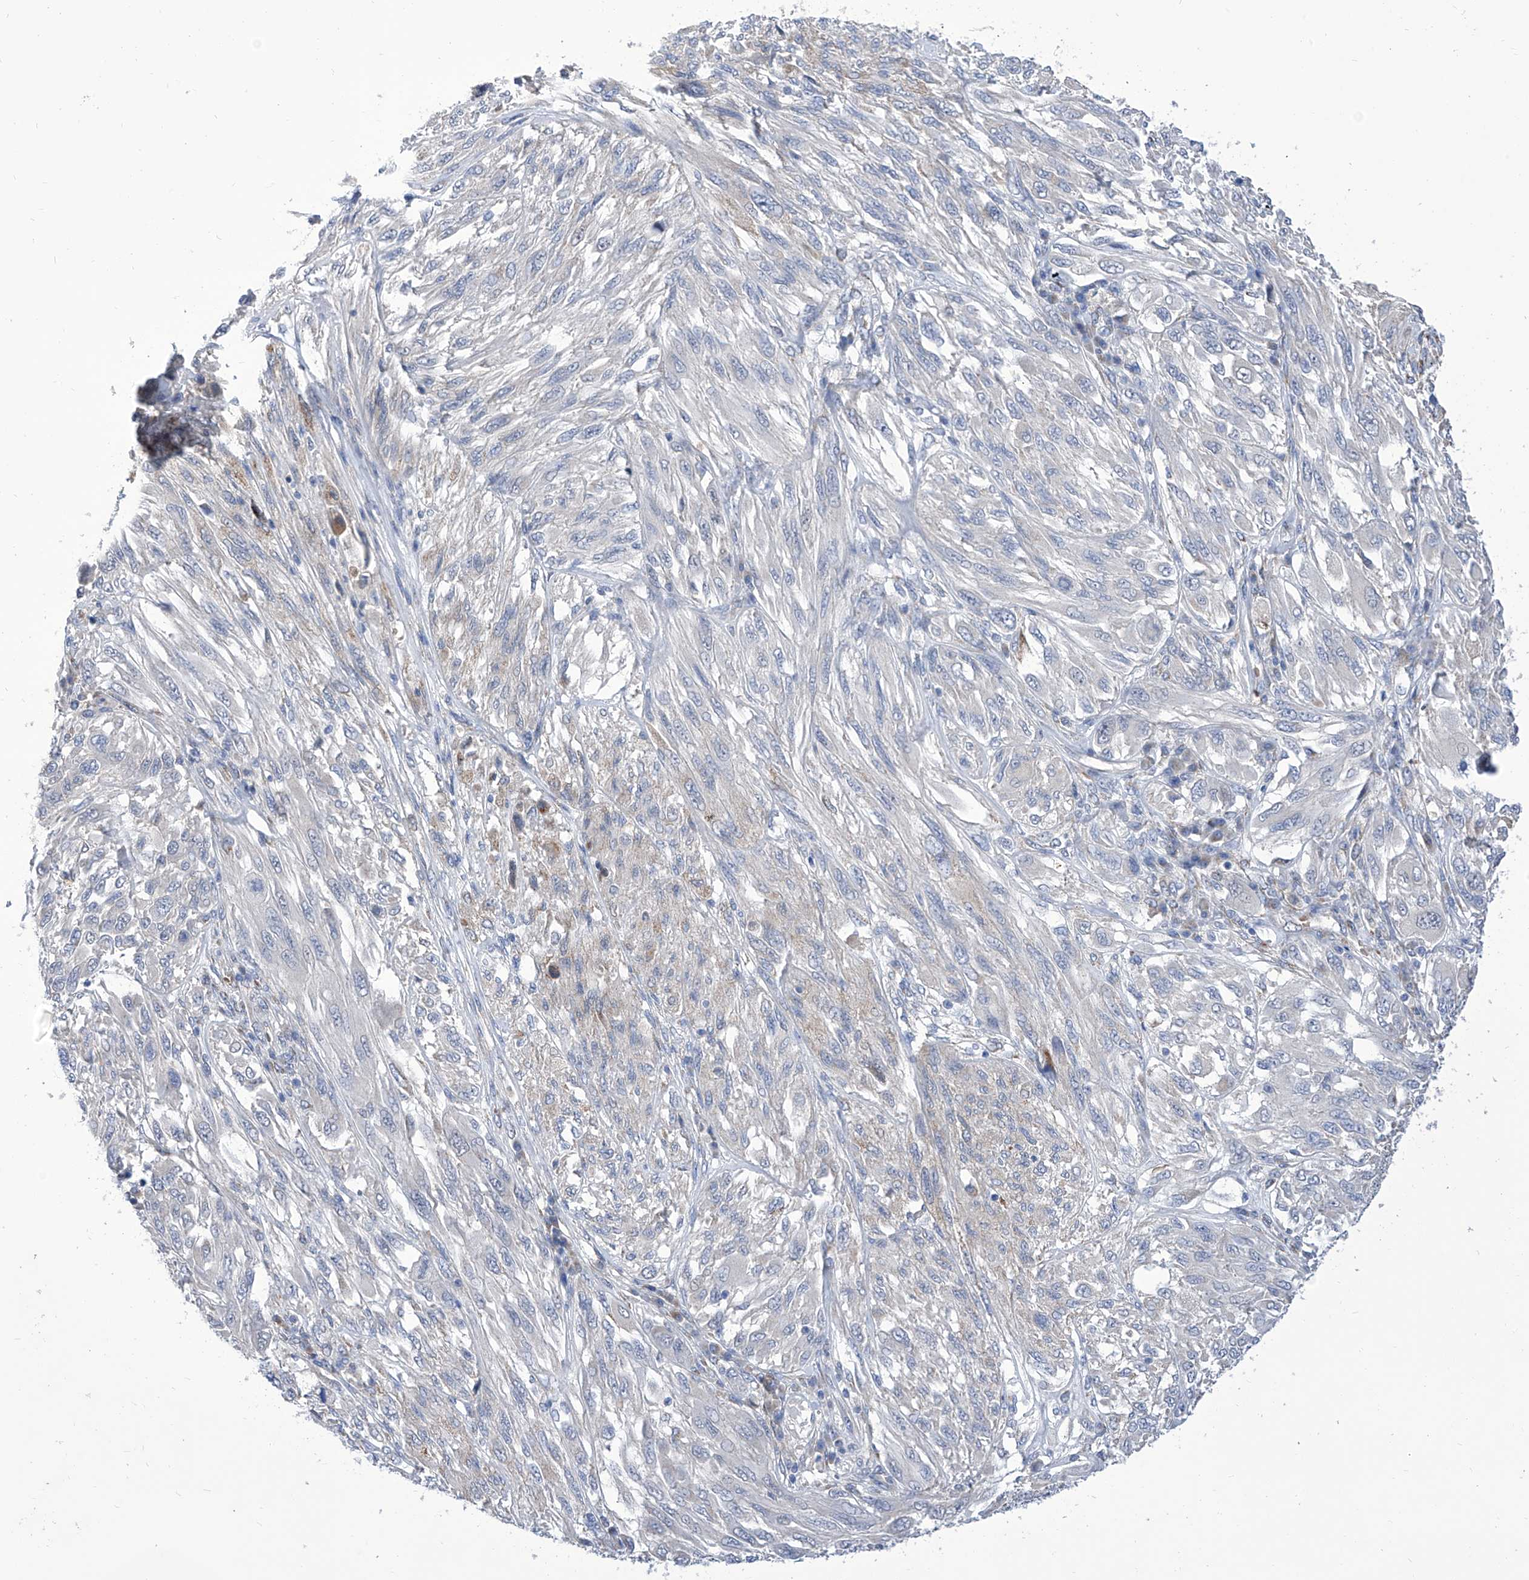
{"staining": {"intensity": "negative", "quantity": "none", "location": "none"}, "tissue": "melanoma", "cell_type": "Tumor cells", "image_type": "cancer", "snomed": [{"axis": "morphology", "description": "Malignant melanoma, NOS"}, {"axis": "topography", "description": "Skin"}], "caption": "A high-resolution micrograph shows immunohistochemistry (IHC) staining of malignant melanoma, which reveals no significant expression in tumor cells.", "gene": "TJAP1", "patient": {"sex": "female", "age": 91}}